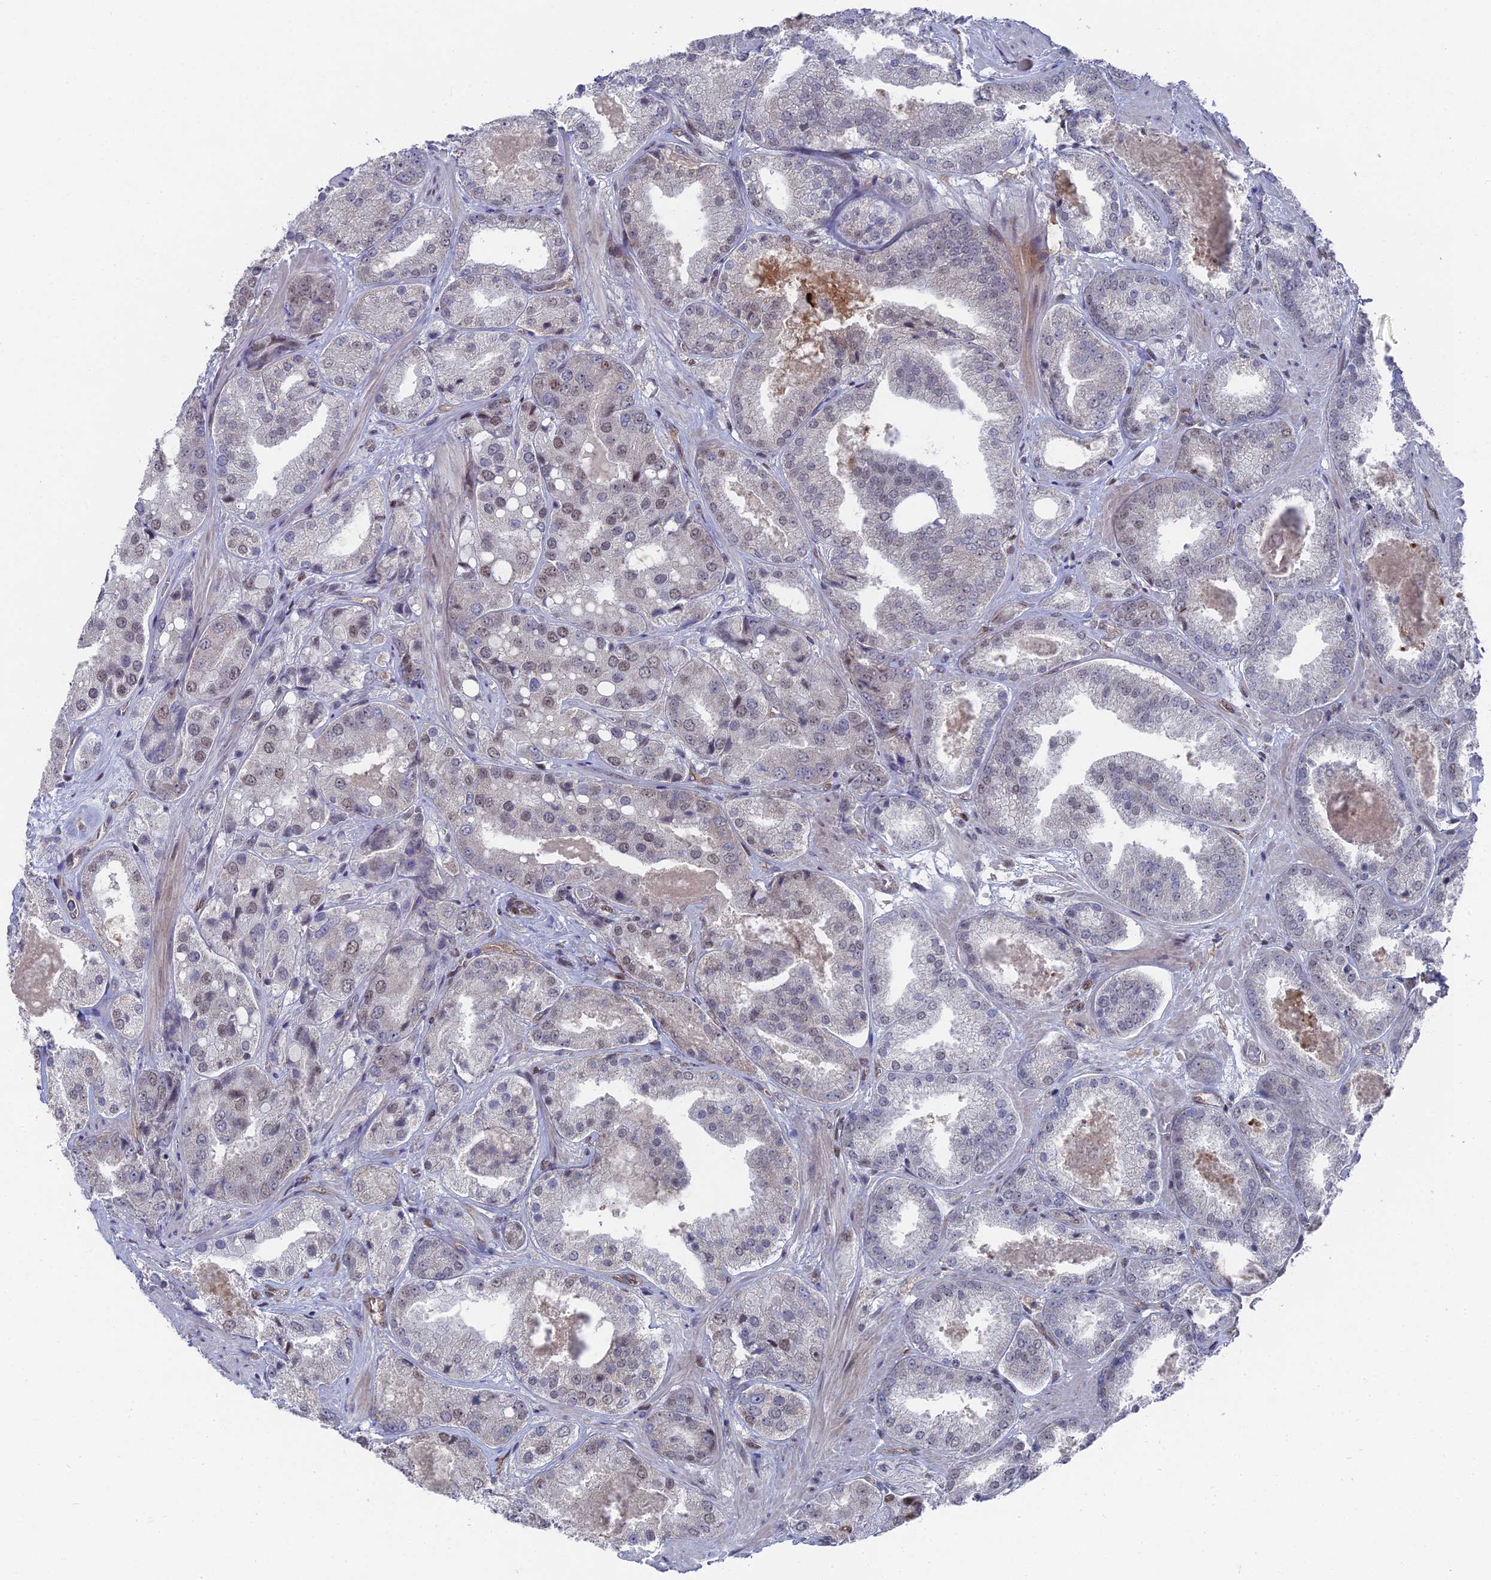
{"staining": {"intensity": "weak", "quantity": "<25%", "location": "nuclear"}, "tissue": "prostate cancer", "cell_type": "Tumor cells", "image_type": "cancer", "snomed": [{"axis": "morphology", "description": "Adenocarcinoma, High grade"}, {"axis": "topography", "description": "Prostate"}], "caption": "The histopathology image reveals no significant staining in tumor cells of adenocarcinoma (high-grade) (prostate).", "gene": "UNC5D", "patient": {"sex": "male", "age": 63}}